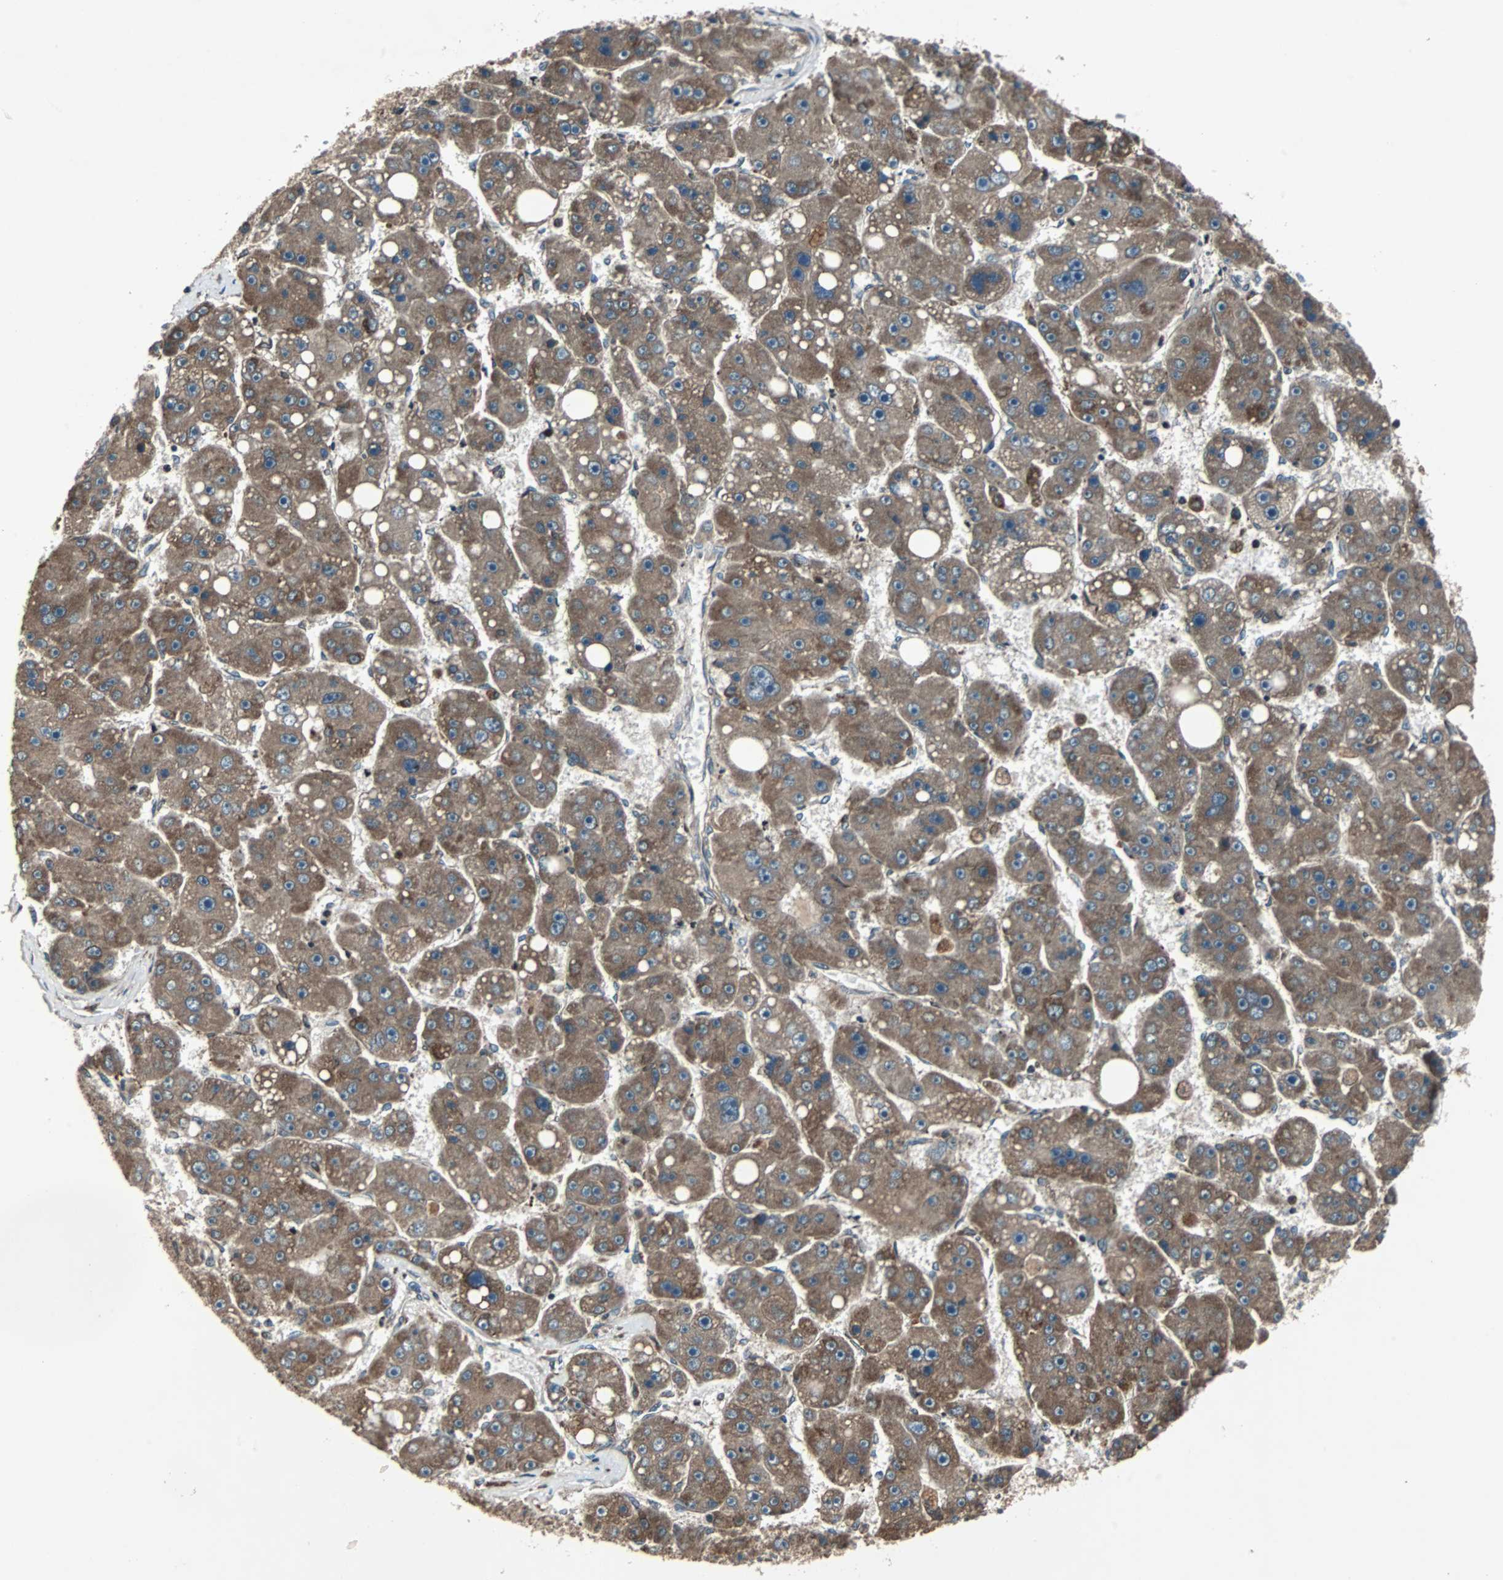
{"staining": {"intensity": "moderate", "quantity": ">75%", "location": "cytoplasmic/membranous"}, "tissue": "liver cancer", "cell_type": "Tumor cells", "image_type": "cancer", "snomed": [{"axis": "morphology", "description": "Carcinoma, Hepatocellular, NOS"}, {"axis": "topography", "description": "Liver"}], "caption": "High-magnification brightfield microscopy of hepatocellular carcinoma (liver) stained with DAB (3,3'-diaminobenzidine) (brown) and counterstained with hematoxylin (blue). tumor cells exhibit moderate cytoplasmic/membranous staining is present in about>75% of cells. Immunohistochemistry (ihc) stains the protein in brown and the nuclei are stained blue.", "gene": "RAB7A", "patient": {"sex": "female", "age": 61}}